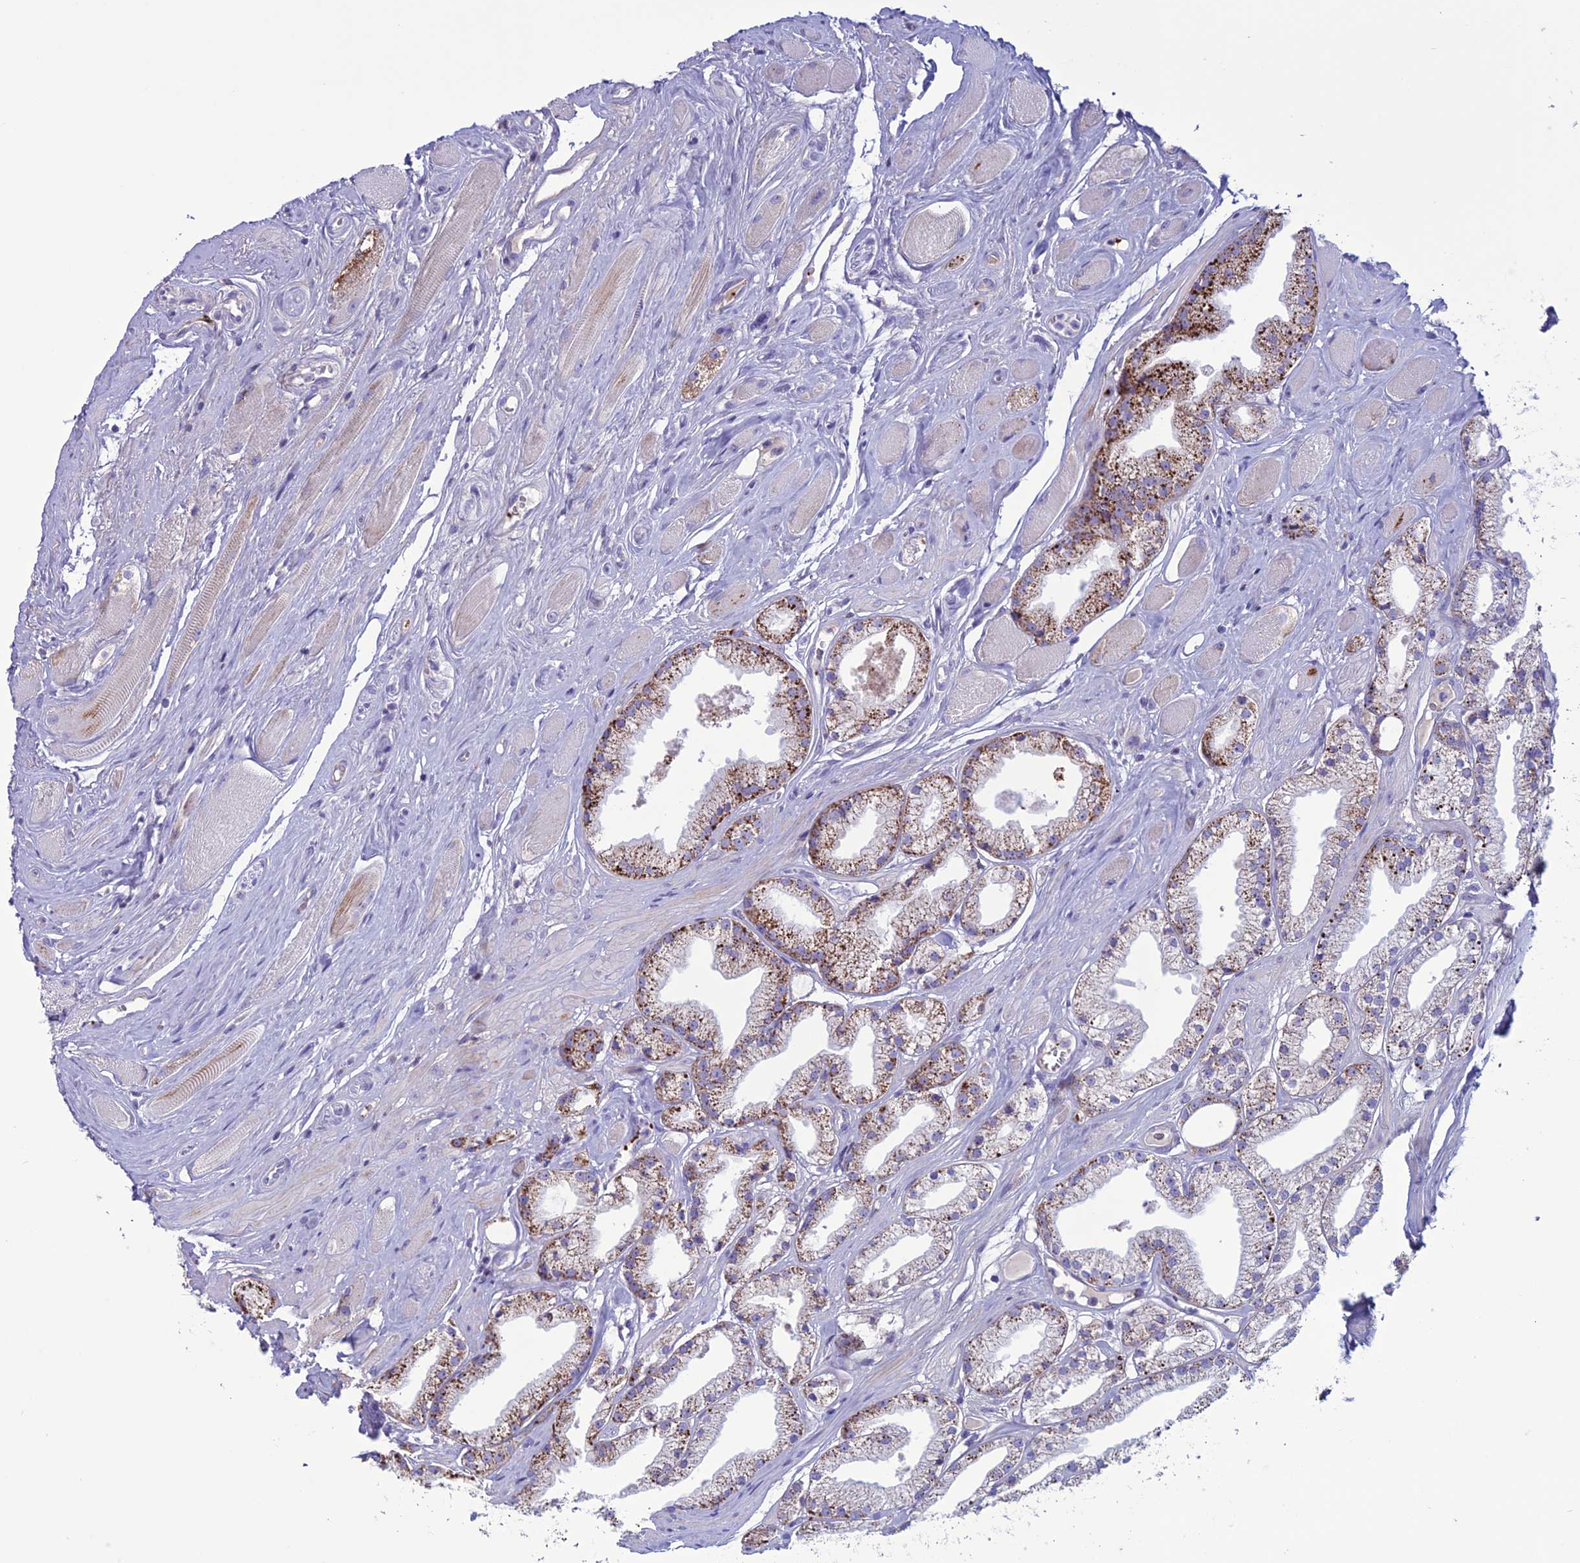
{"staining": {"intensity": "moderate", "quantity": "25%-75%", "location": "cytoplasmic/membranous"}, "tissue": "prostate cancer", "cell_type": "Tumor cells", "image_type": "cancer", "snomed": [{"axis": "morphology", "description": "Adenocarcinoma, High grade"}, {"axis": "topography", "description": "Prostate"}], "caption": "About 25%-75% of tumor cells in human prostate cancer display moderate cytoplasmic/membranous protein expression as visualized by brown immunohistochemical staining.", "gene": "C21orf140", "patient": {"sex": "male", "age": 67}}